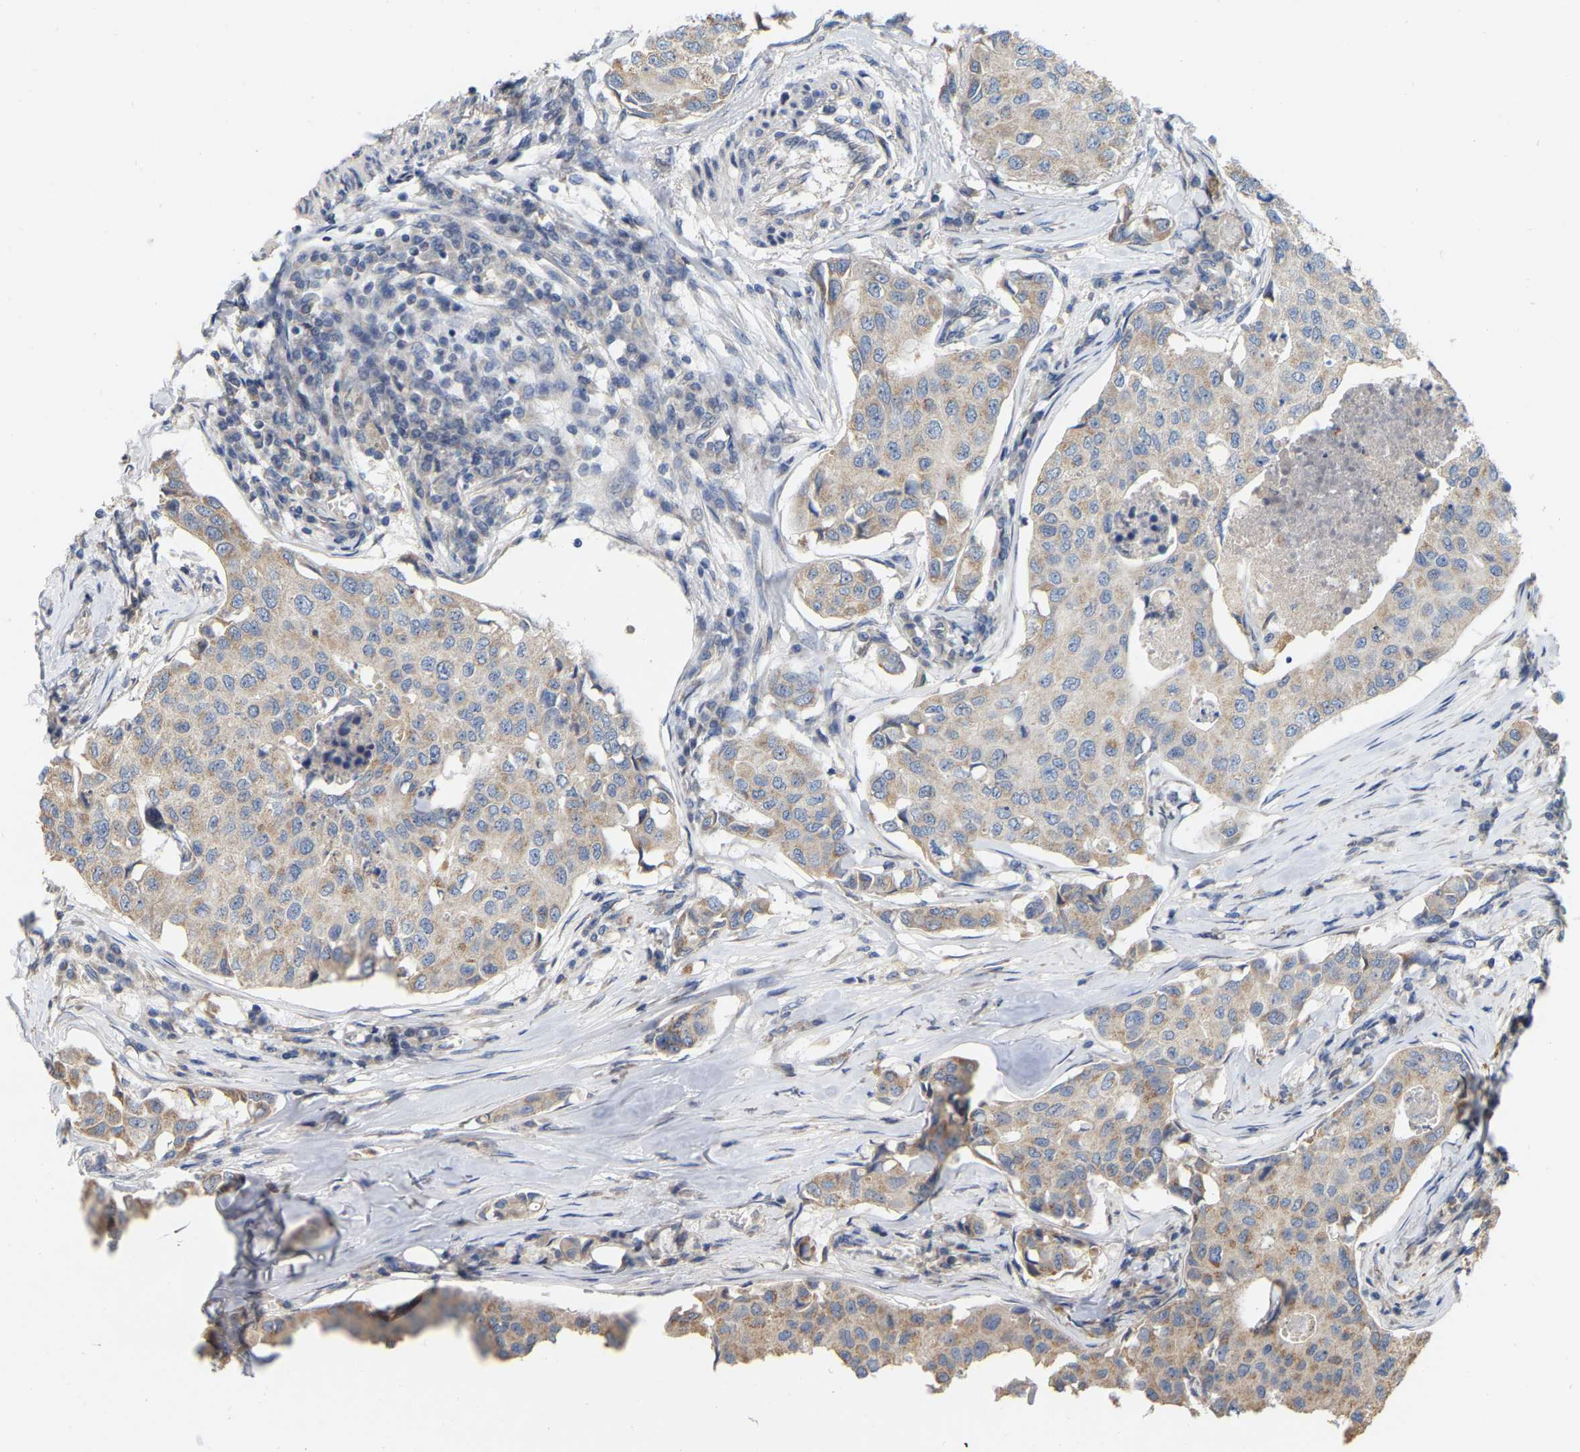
{"staining": {"intensity": "moderate", "quantity": "25%-75%", "location": "cytoplasmic/membranous"}, "tissue": "breast cancer", "cell_type": "Tumor cells", "image_type": "cancer", "snomed": [{"axis": "morphology", "description": "Duct carcinoma"}, {"axis": "topography", "description": "Breast"}], "caption": "Invasive ductal carcinoma (breast) stained with IHC reveals moderate cytoplasmic/membranous staining in about 25%-75% of tumor cells.", "gene": "SSH1", "patient": {"sex": "female", "age": 80}}